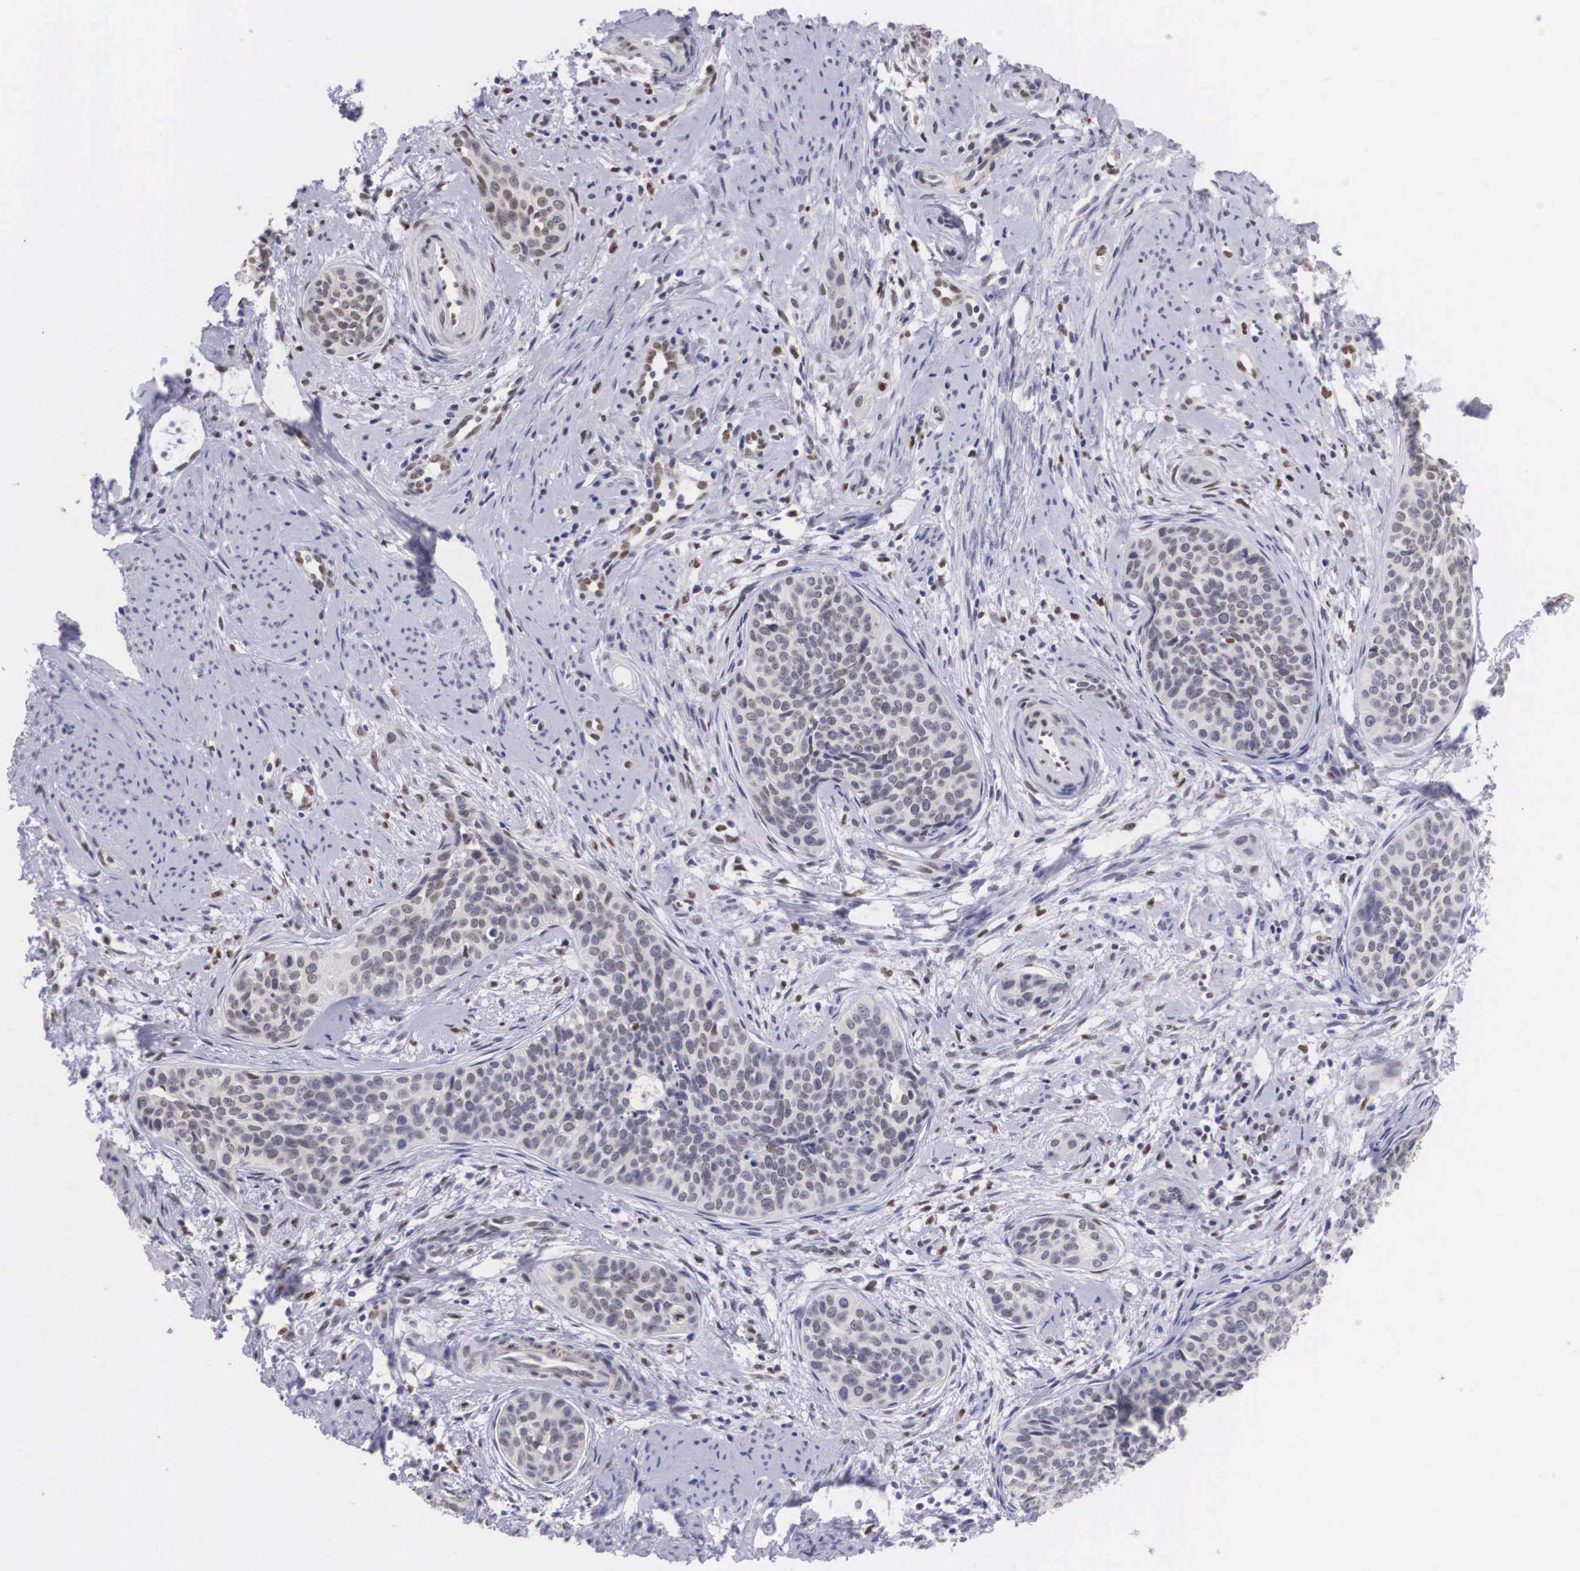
{"staining": {"intensity": "weak", "quantity": "25%-75%", "location": "nuclear"}, "tissue": "cervical cancer", "cell_type": "Tumor cells", "image_type": "cancer", "snomed": [{"axis": "morphology", "description": "Squamous cell carcinoma, NOS"}, {"axis": "topography", "description": "Cervix"}], "caption": "A photomicrograph of cervical cancer (squamous cell carcinoma) stained for a protein demonstrates weak nuclear brown staining in tumor cells.", "gene": "ETV6", "patient": {"sex": "female", "age": 34}}